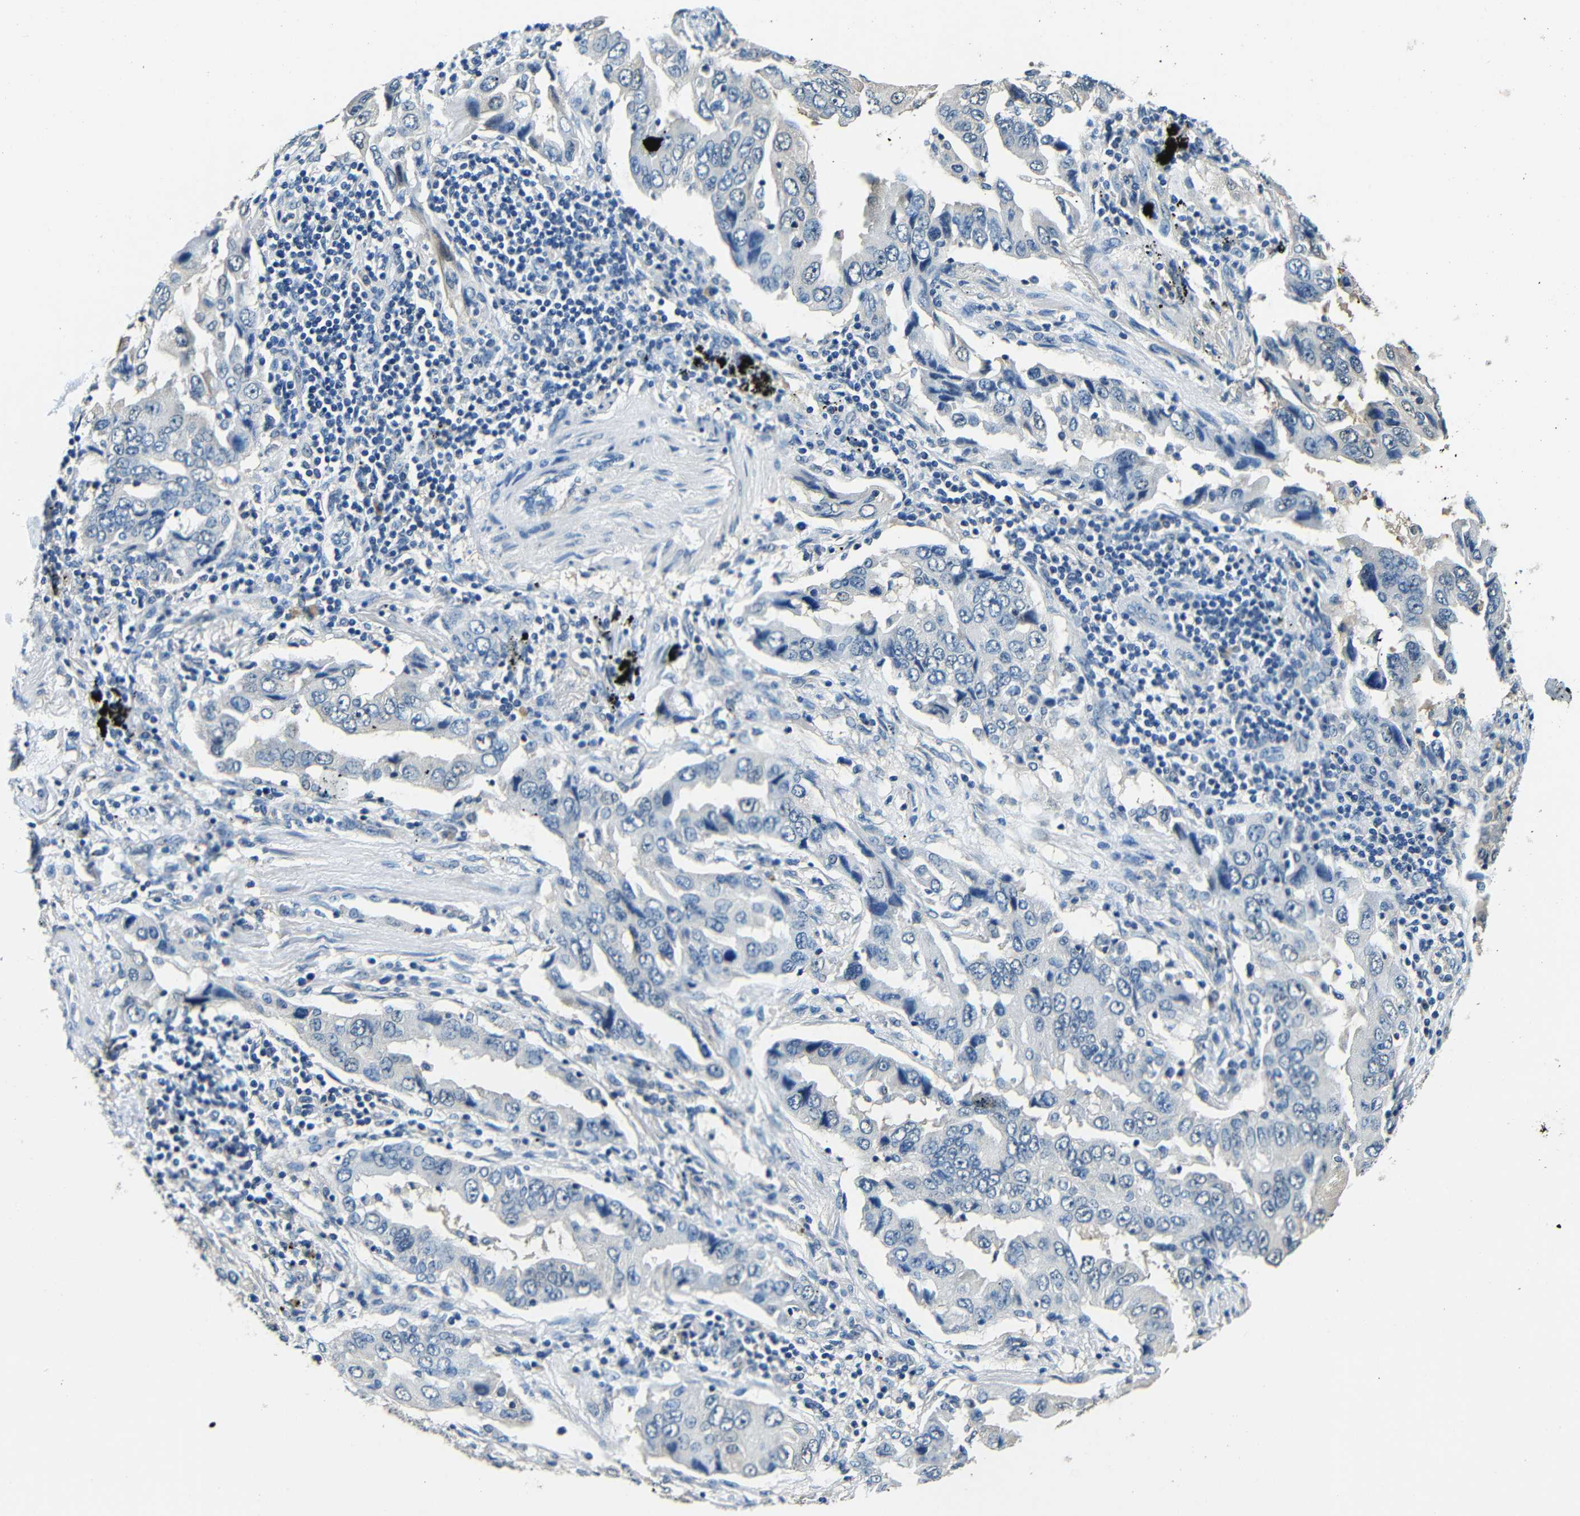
{"staining": {"intensity": "negative", "quantity": "none", "location": "none"}, "tissue": "lung cancer", "cell_type": "Tumor cells", "image_type": "cancer", "snomed": [{"axis": "morphology", "description": "Adenocarcinoma, NOS"}, {"axis": "topography", "description": "Lung"}], "caption": "This photomicrograph is of adenocarcinoma (lung) stained with IHC to label a protein in brown with the nuclei are counter-stained blue. There is no positivity in tumor cells. (Brightfield microscopy of DAB (3,3'-diaminobenzidine) IHC at high magnification).", "gene": "ADAP1", "patient": {"sex": "female", "age": 65}}